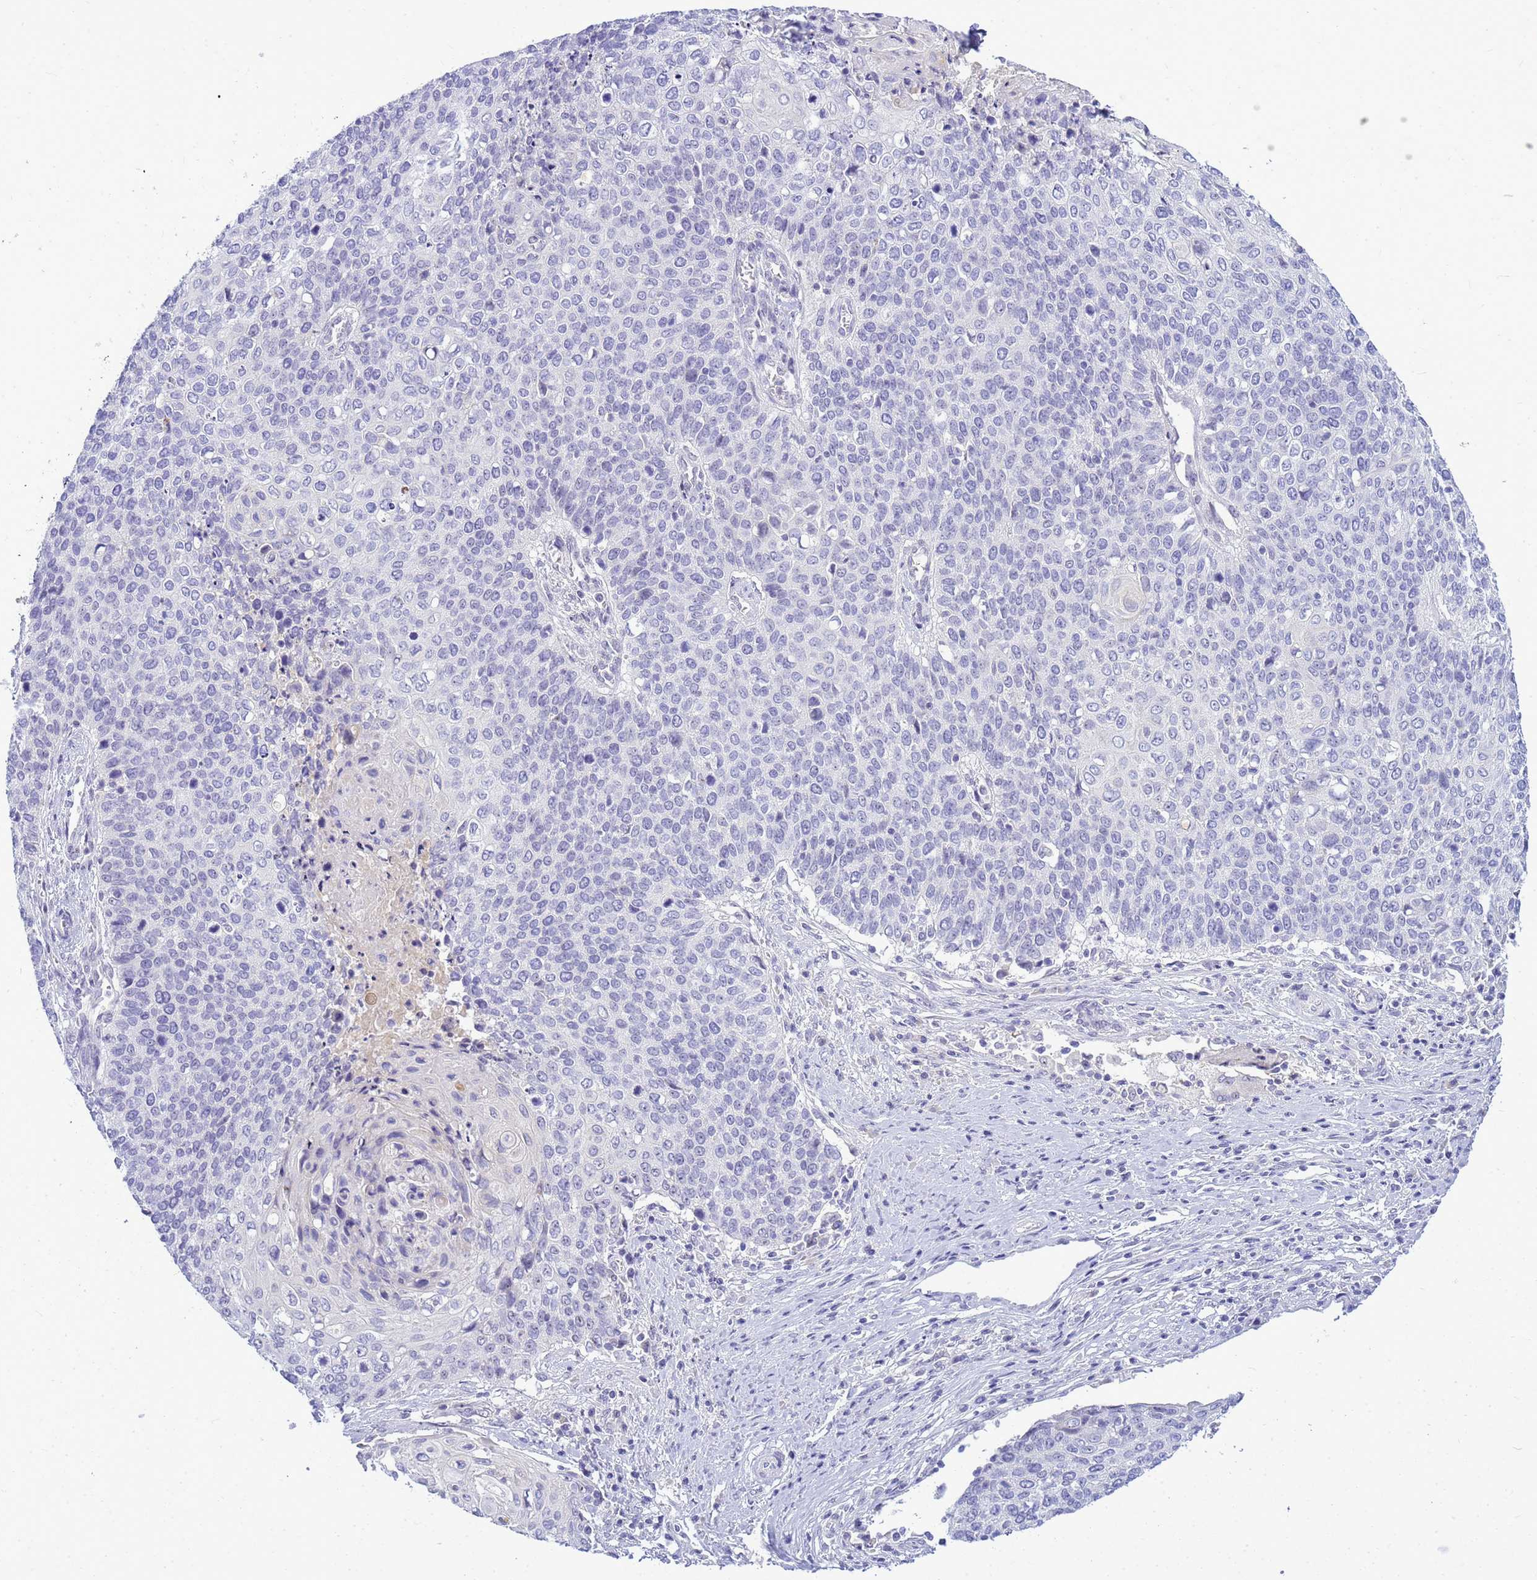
{"staining": {"intensity": "negative", "quantity": "none", "location": "none"}, "tissue": "cervical cancer", "cell_type": "Tumor cells", "image_type": "cancer", "snomed": [{"axis": "morphology", "description": "Squamous cell carcinoma, NOS"}, {"axis": "topography", "description": "Cervix"}], "caption": "The immunohistochemistry photomicrograph has no significant staining in tumor cells of squamous cell carcinoma (cervical) tissue.", "gene": "DMRTC2", "patient": {"sex": "female", "age": 39}}